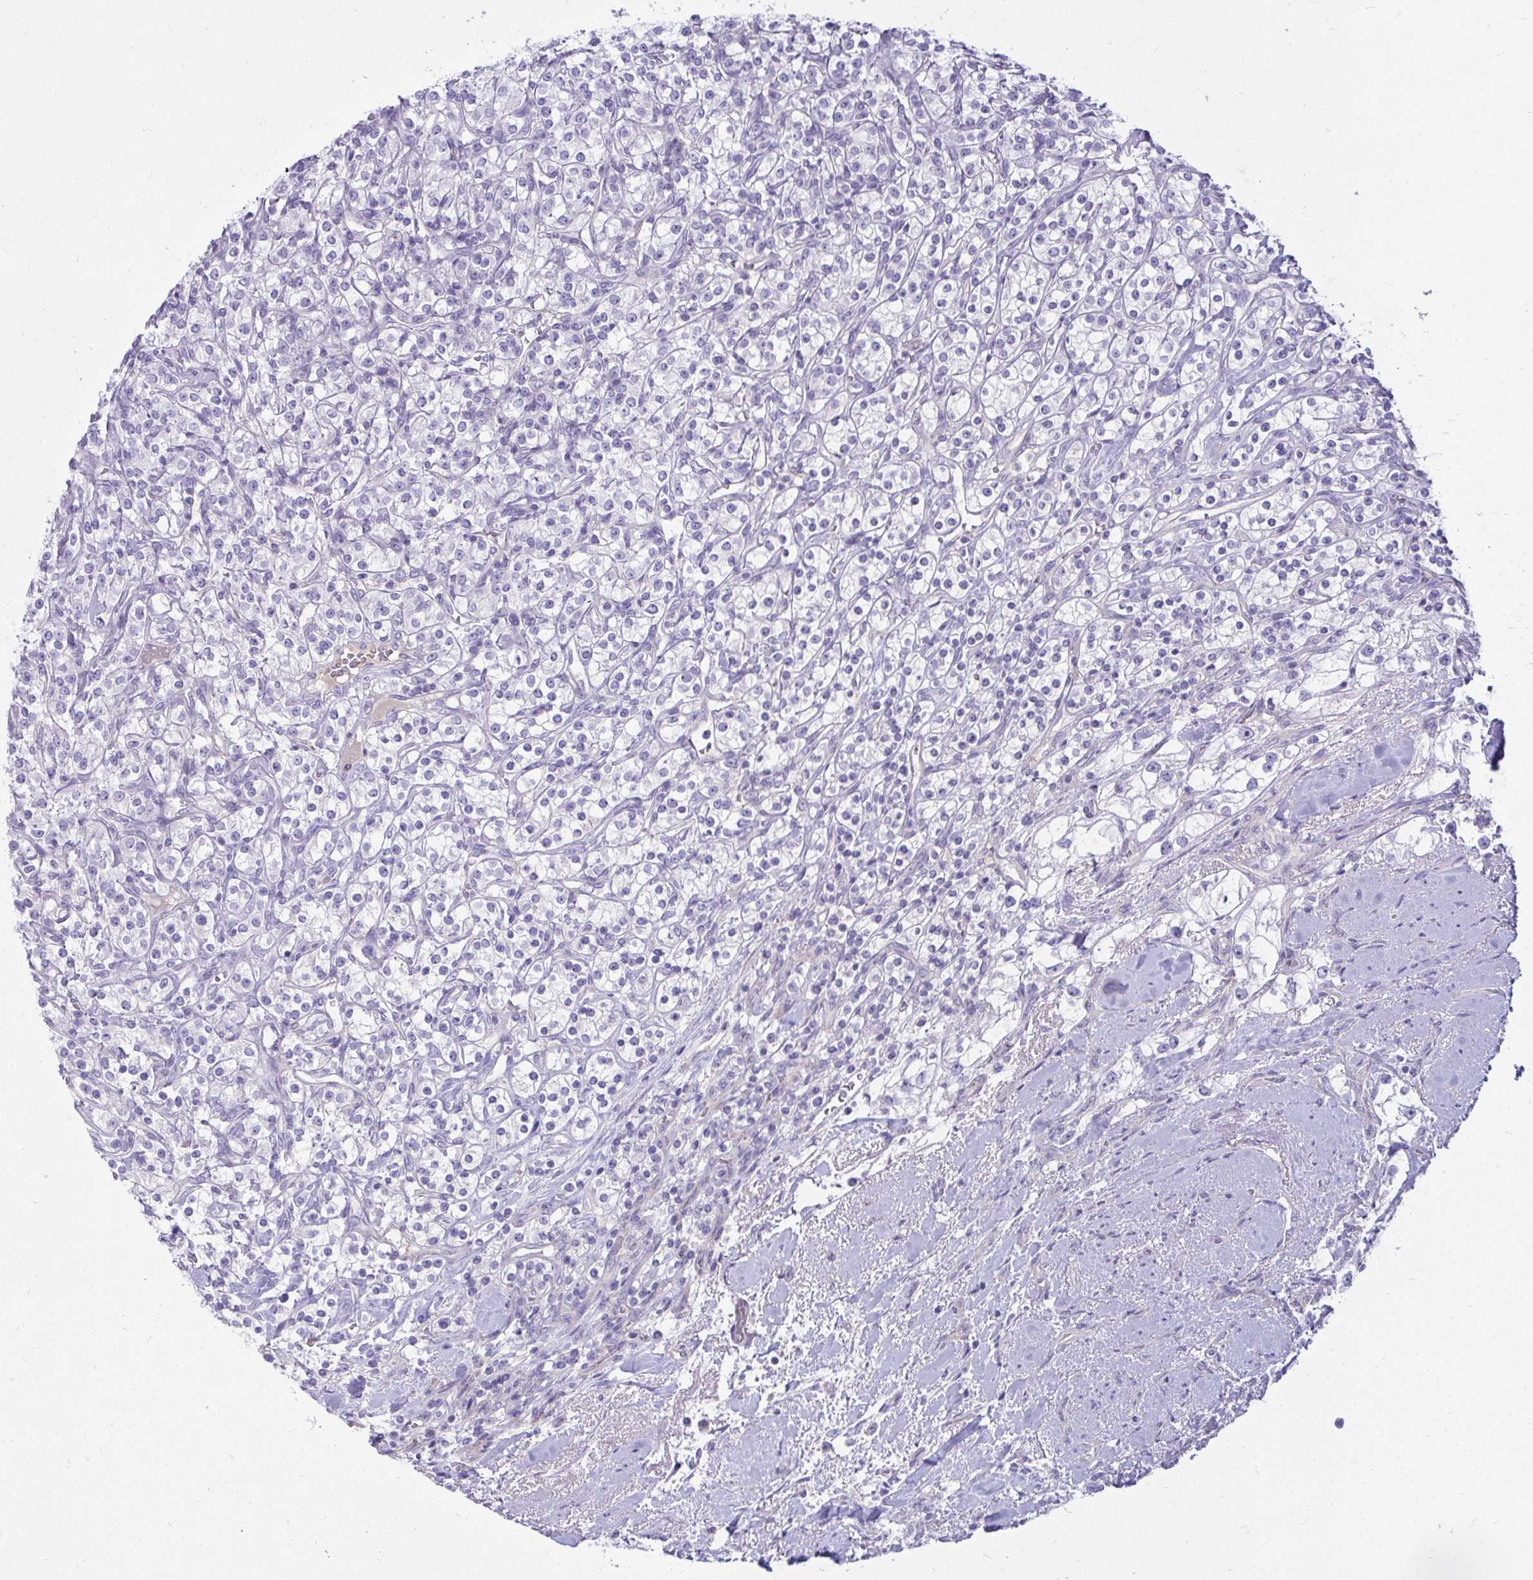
{"staining": {"intensity": "negative", "quantity": "none", "location": "none"}, "tissue": "renal cancer", "cell_type": "Tumor cells", "image_type": "cancer", "snomed": [{"axis": "morphology", "description": "Adenocarcinoma, NOS"}, {"axis": "topography", "description": "Kidney"}], "caption": "Tumor cells show no significant protein positivity in adenocarcinoma (renal). (Stains: DAB (3,3'-diaminobenzidine) IHC with hematoxylin counter stain, Microscopy: brightfield microscopy at high magnification).", "gene": "LRRC36", "patient": {"sex": "male", "age": 77}}